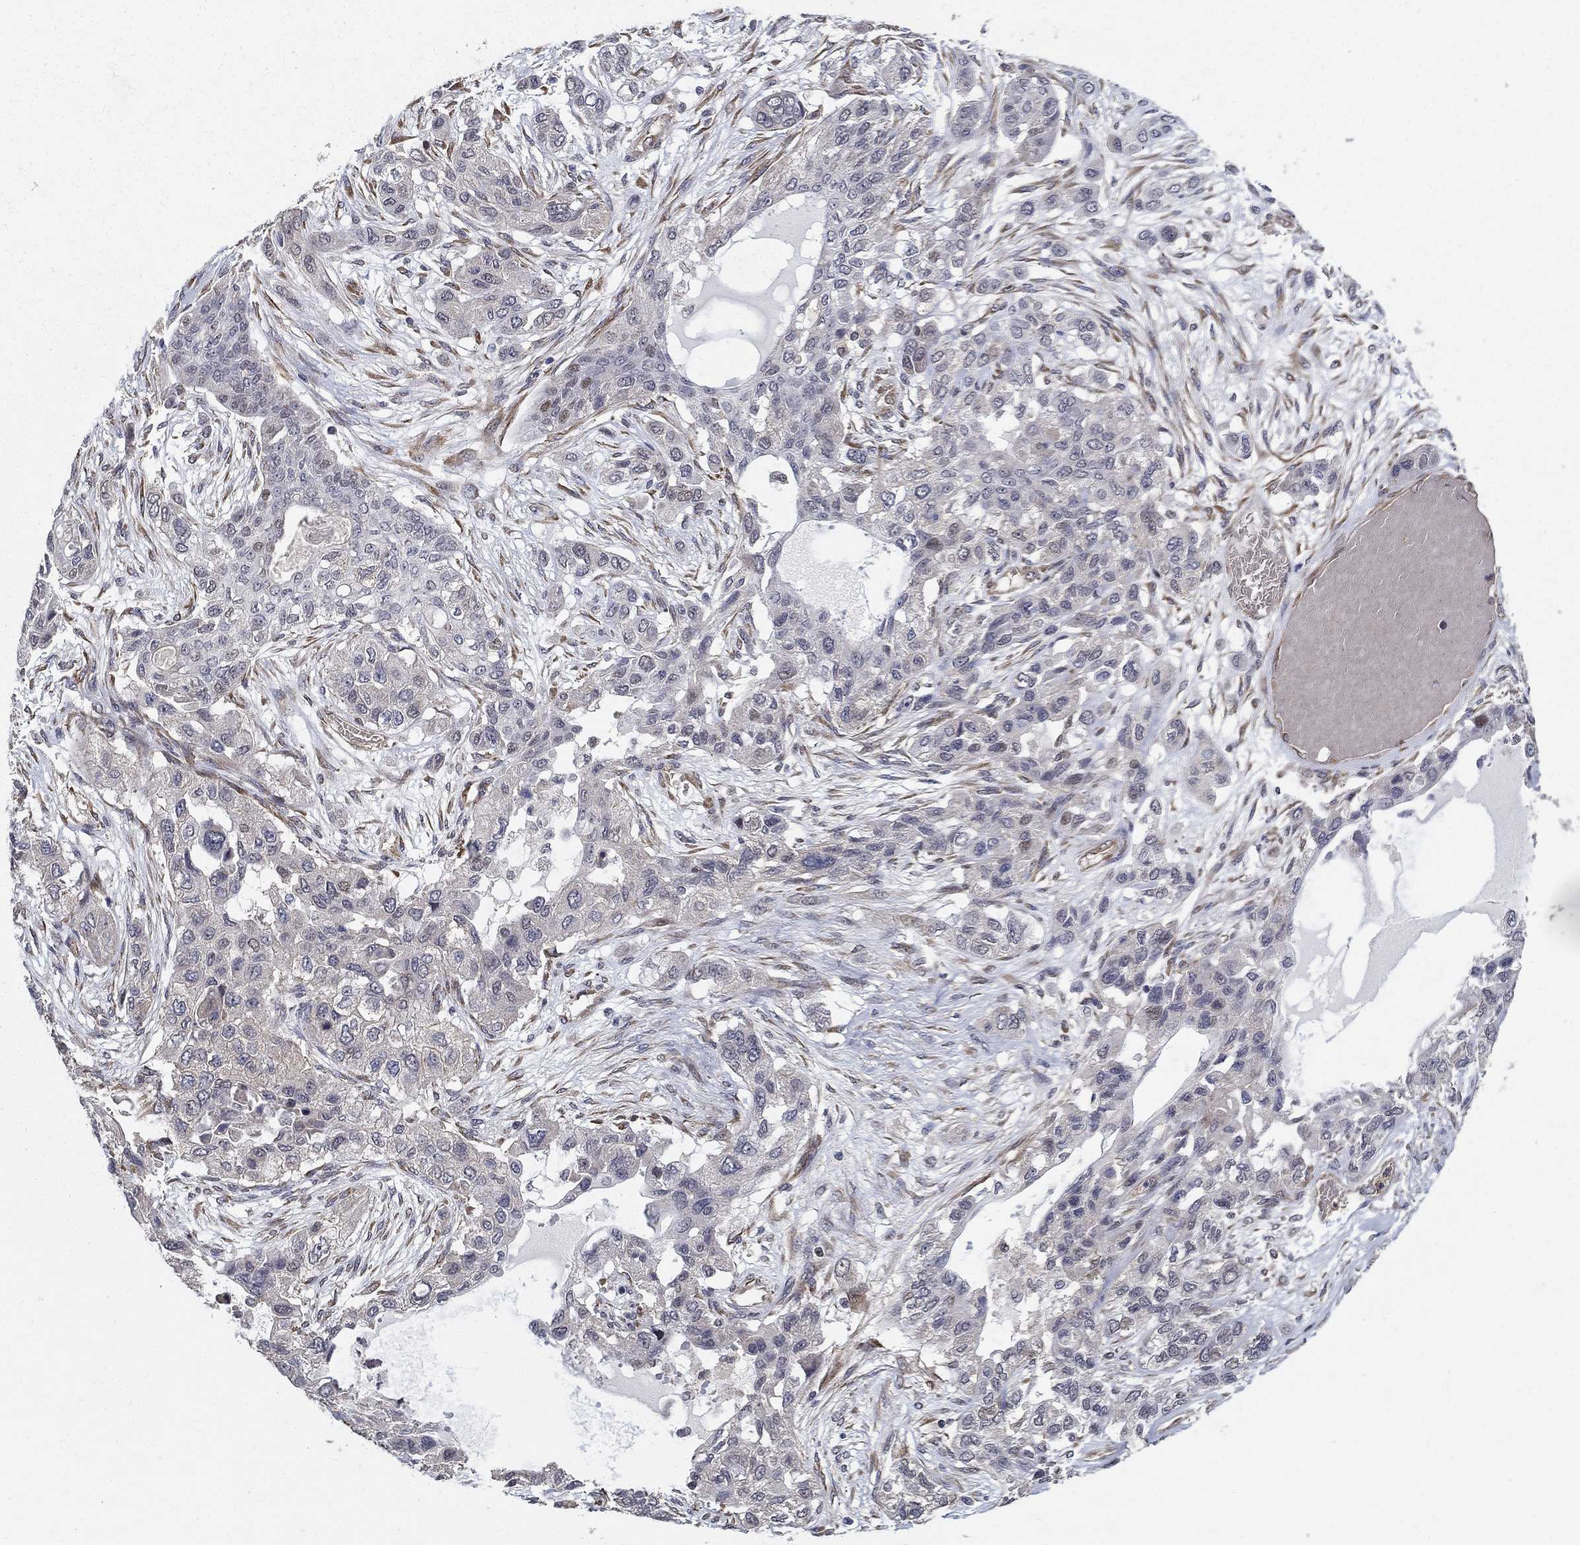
{"staining": {"intensity": "negative", "quantity": "none", "location": "none"}, "tissue": "lung cancer", "cell_type": "Tumor cells", "image_type": "cancer", "snomed": [{"axis": "morphology", "description": "Squamous cell carcinoma, NOS"}, {"axis": "topography", "description": "Lung"}], "caption": "High magnification brightfield microscopy of lung cancer (squamous cell carcinoma) stained with DAB (3,3'-diaminobenzidine) (brown) and counterstained with hematoxylin (blue): tumor cells show no significant positivity.", "gene": "ZNF594", "patient": {"sex": "female", "age": 70}}